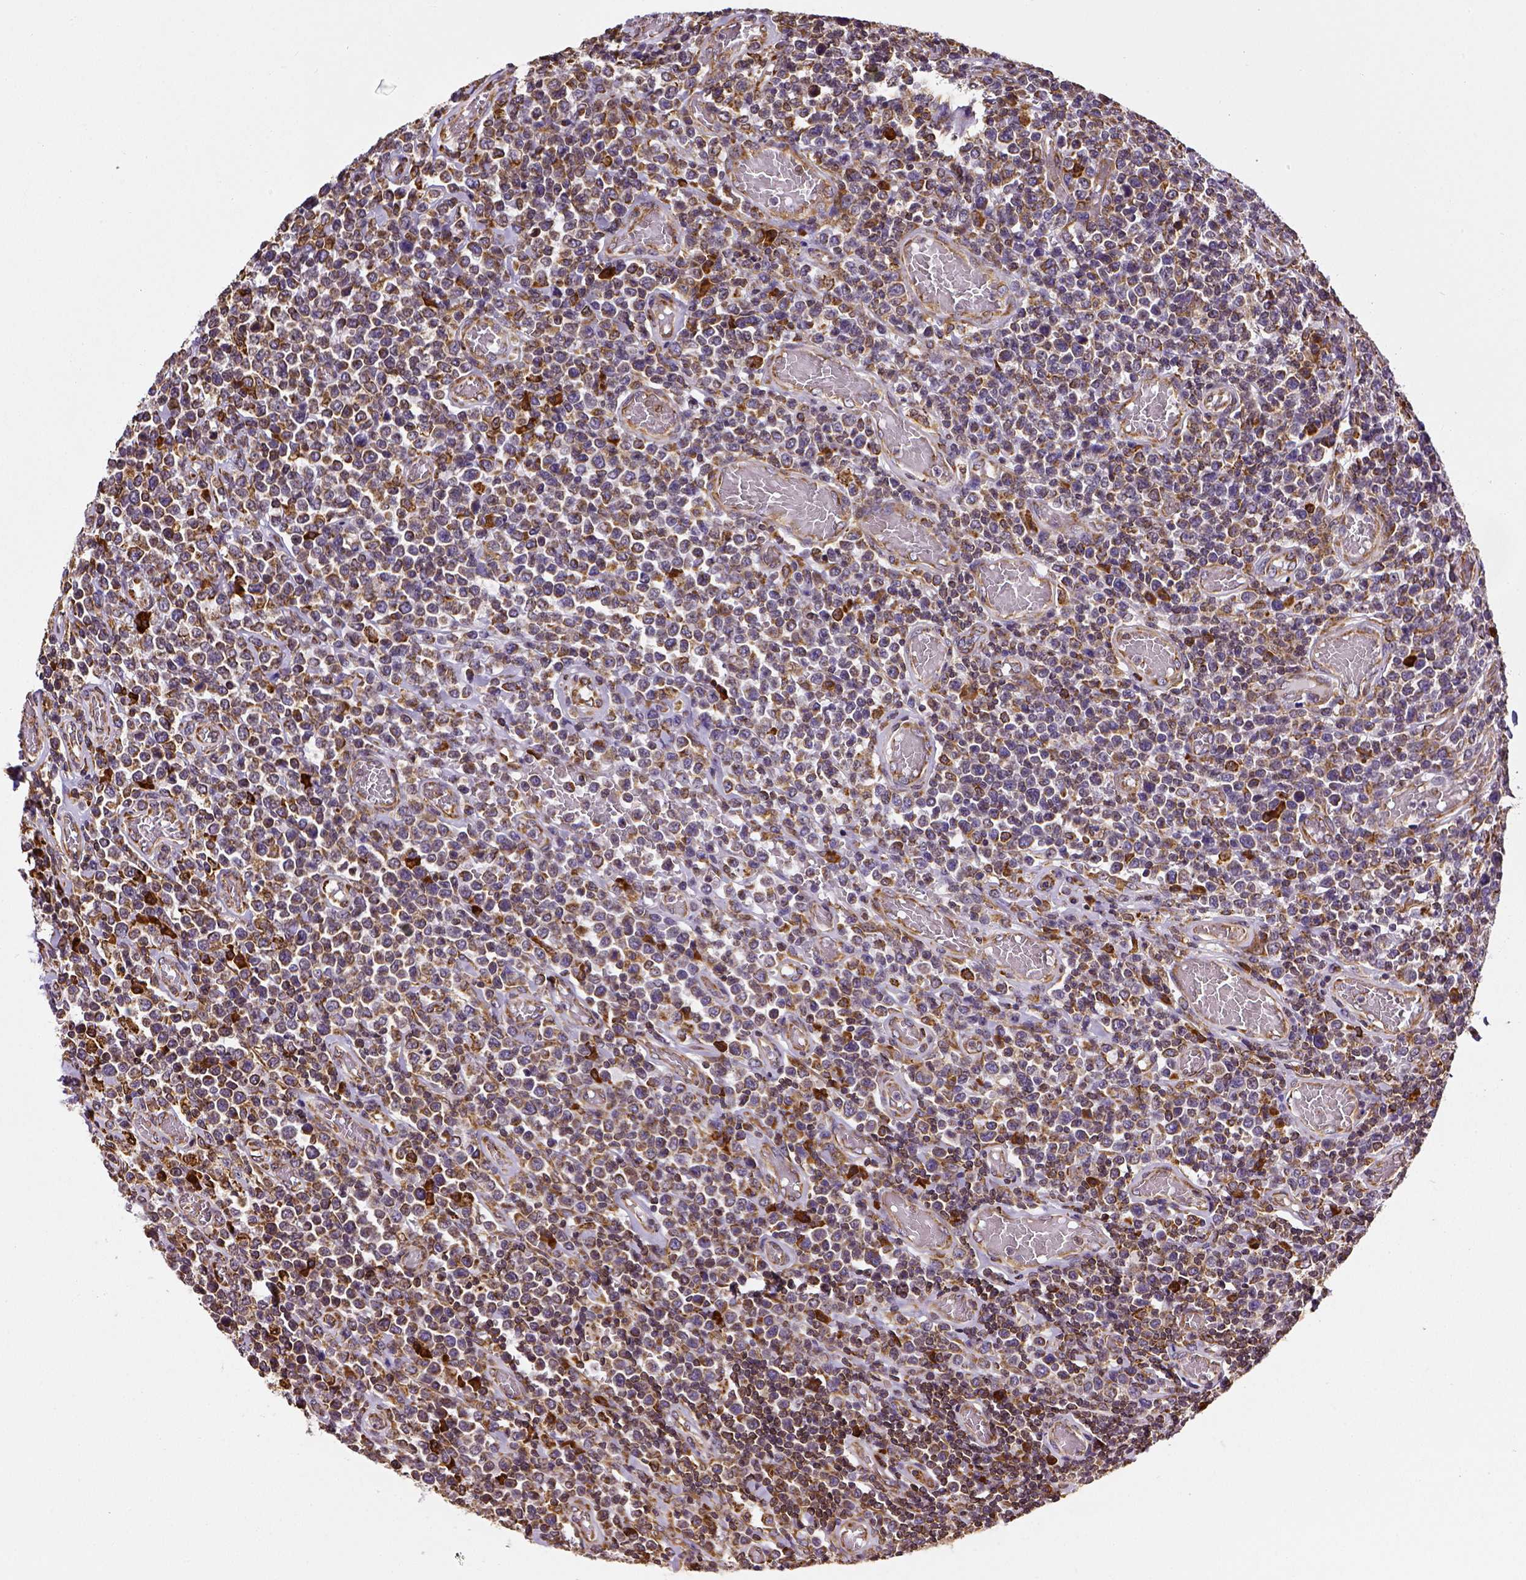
{"staining": {"intensity": "moderate", "quantity": ">75%", "location": "cytoplasmic/membranous"}, "tissue": "lymphoma", "cell_type": "Tumor cells", "image_type": "cancer", "snomed": [{"axis": "morphology", "description": "Malignant lymphoma, non-Hodgkin's type, High grade"}, {"axis": "topography", "description": "Soft tissue"}], "caption": "Protein expression analysis of high-grade malignant lymphoma, non-Hodgkin's type shows moderate cytoplasmic/membranous staining in approximately >75% of tumor cells. Immunohistochemistry (ihc) stains the protein of interest in brown and the nuclei are stained blue.", "gene": "MTDH", "patient": {"sex": "female", "age": 56}}